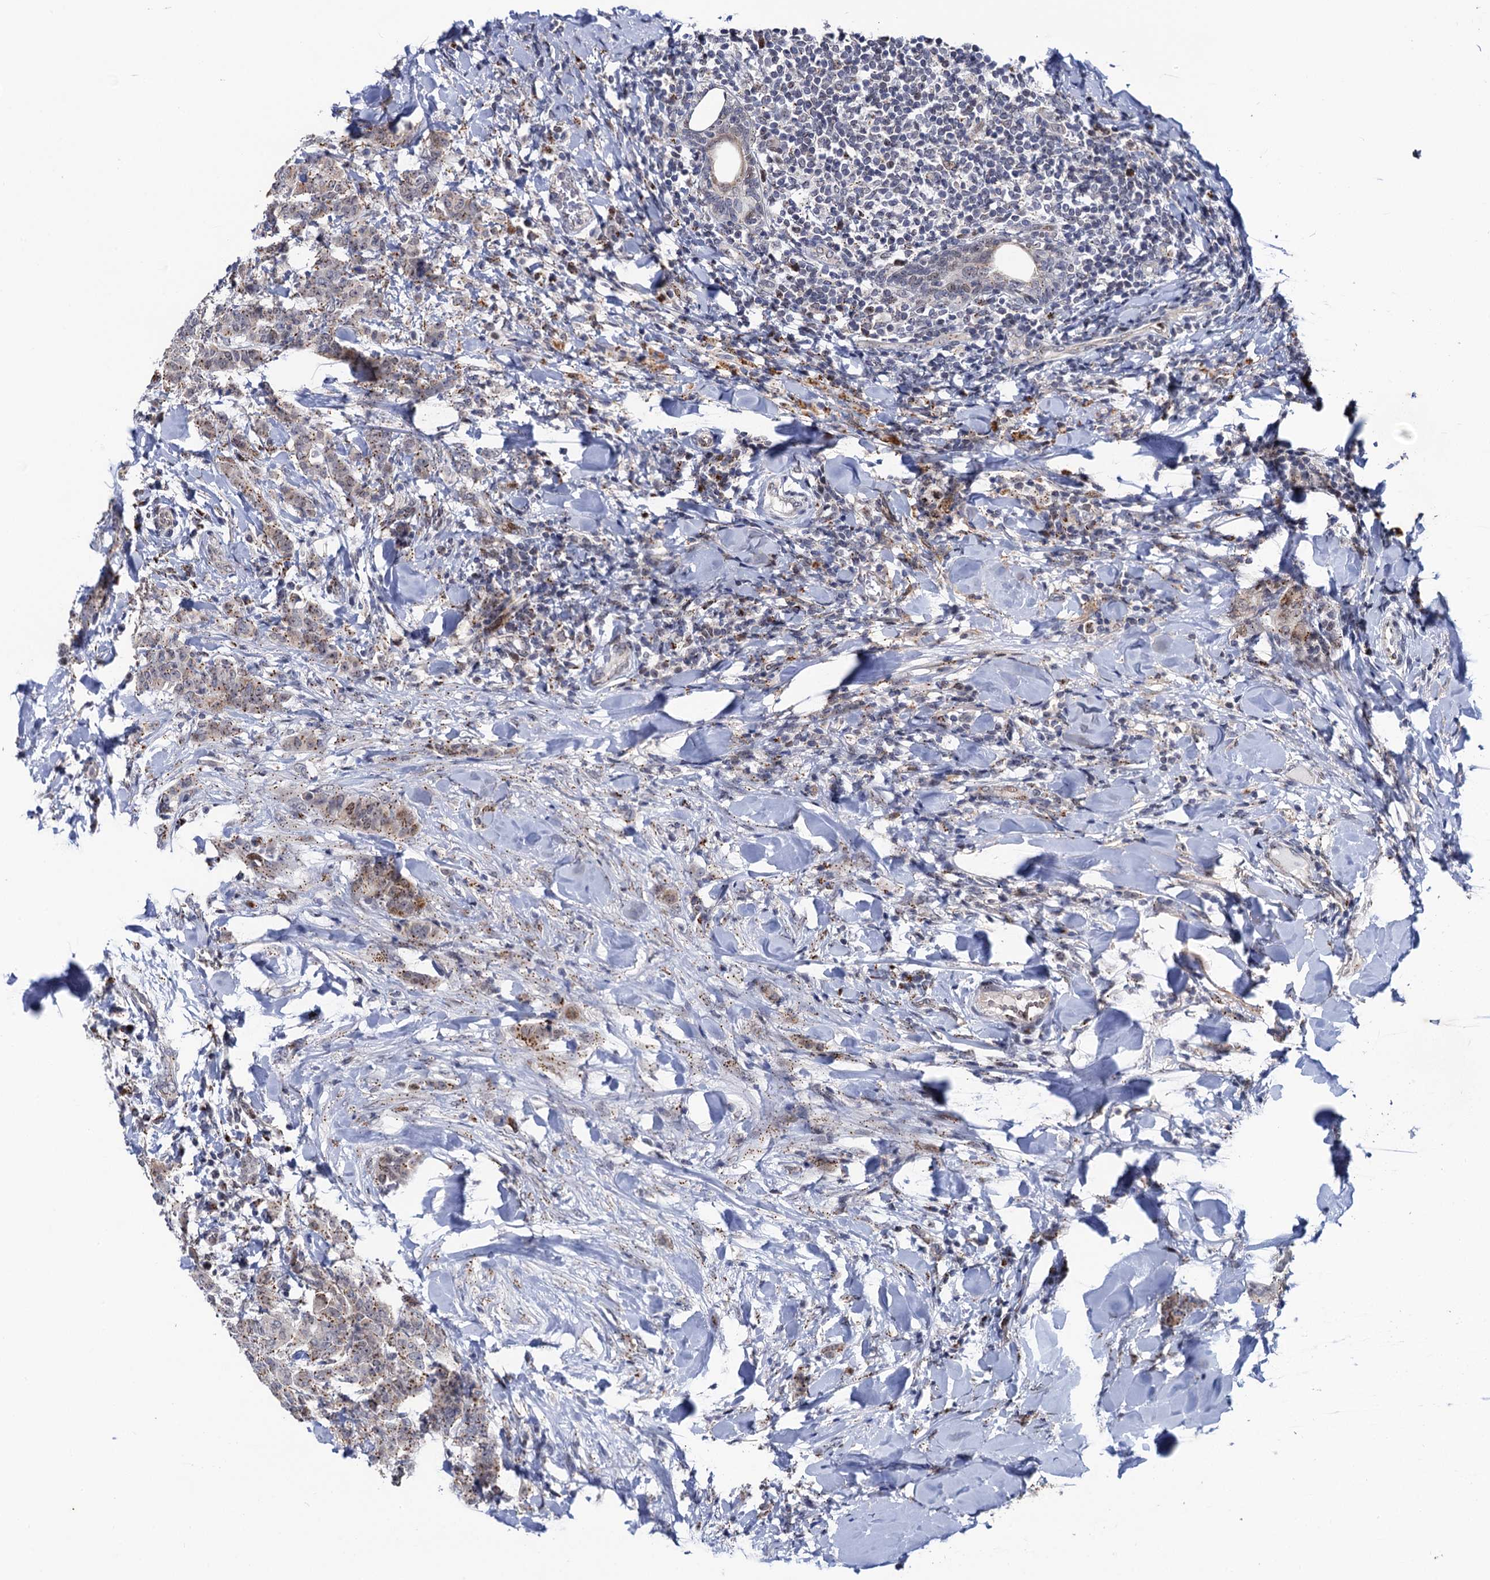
{"staining": {"intensity": "moderate", "quantity": "25%-75%", "location": "cytoplasmic/membranous"}, "tissue": "breast cancer", "cell_type": "Tumor cells", "image_type": "cancer", "snomed": [{"axis": "morphology", "description": "Duct carcinoma"}, {"axis": "topography", "description": "Breast"}], "caption": "Approximately 25%-75% of tumor cells in breast cancer (invasive ductal carcinoma) reveal moderate cytoplasmic/membranous protein positivity as visualized by brown immunohistochemical staining.", "gene": "THAP2", "patient": {"sex": "female", "age": 40}}